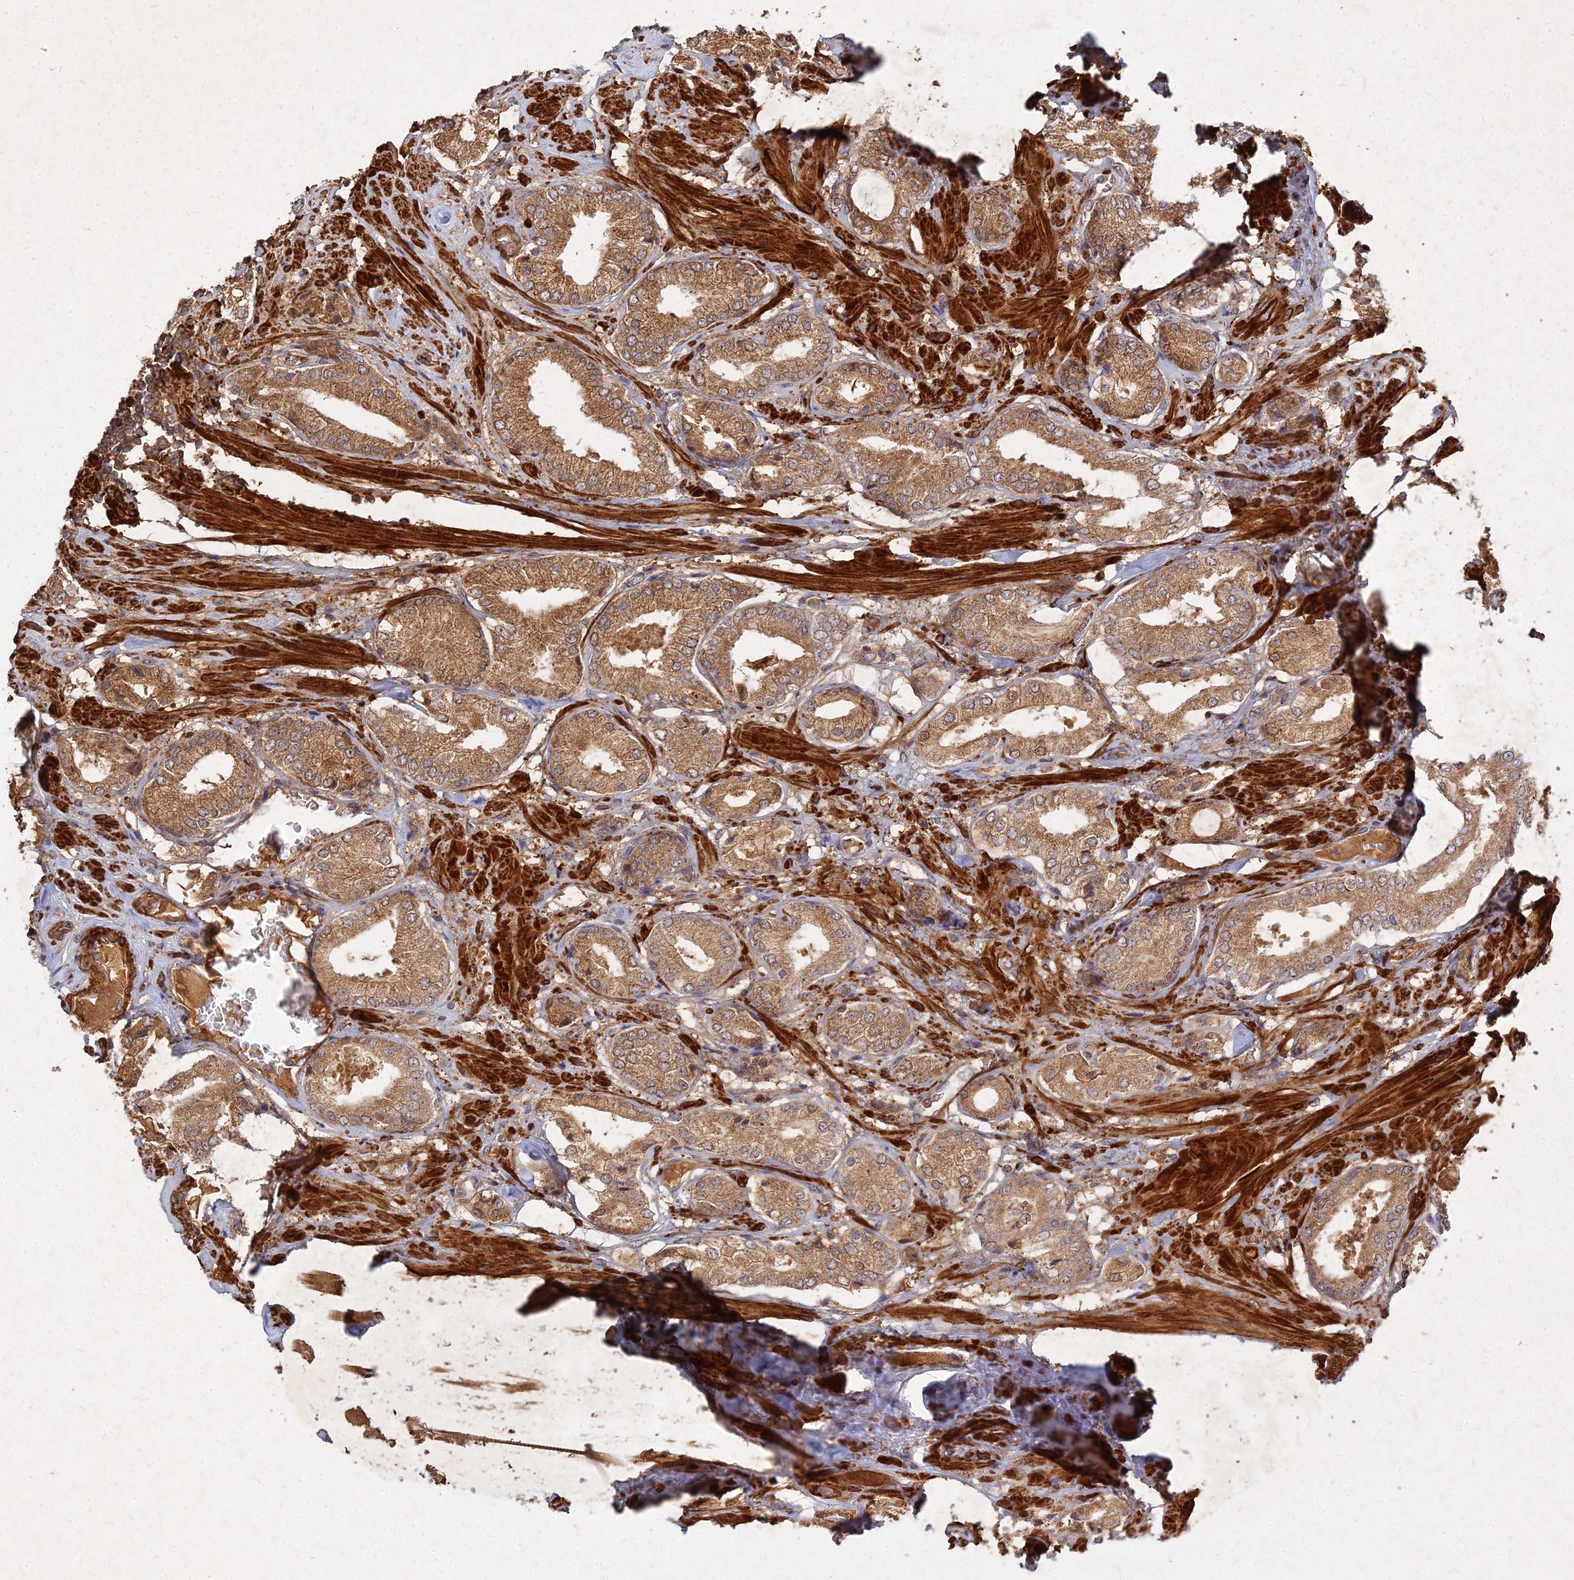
{"staining": {"intensity": "moderate", "quantity": ">75%", "location": "cytoplasmic/membranous"}, "tissue": "prostate cancer", "cell_type": "Tumor cells", "image_type": "cancer", "snomed": [{"axis": "morphology", "description": "Adenocarcinoma, High grade"}, {"axis": "topography", "description": "Prostate and seminal vesicle, NOS"}], "caption": "Prostate adenocarcinoma (high-grade) stained with a brown dye exhibits moderate cytoplasmic/membranous positive expression in about >75% of tumor cells.", "gene": "UBE2W", "patient": {"sex": "male", "age": 64}}